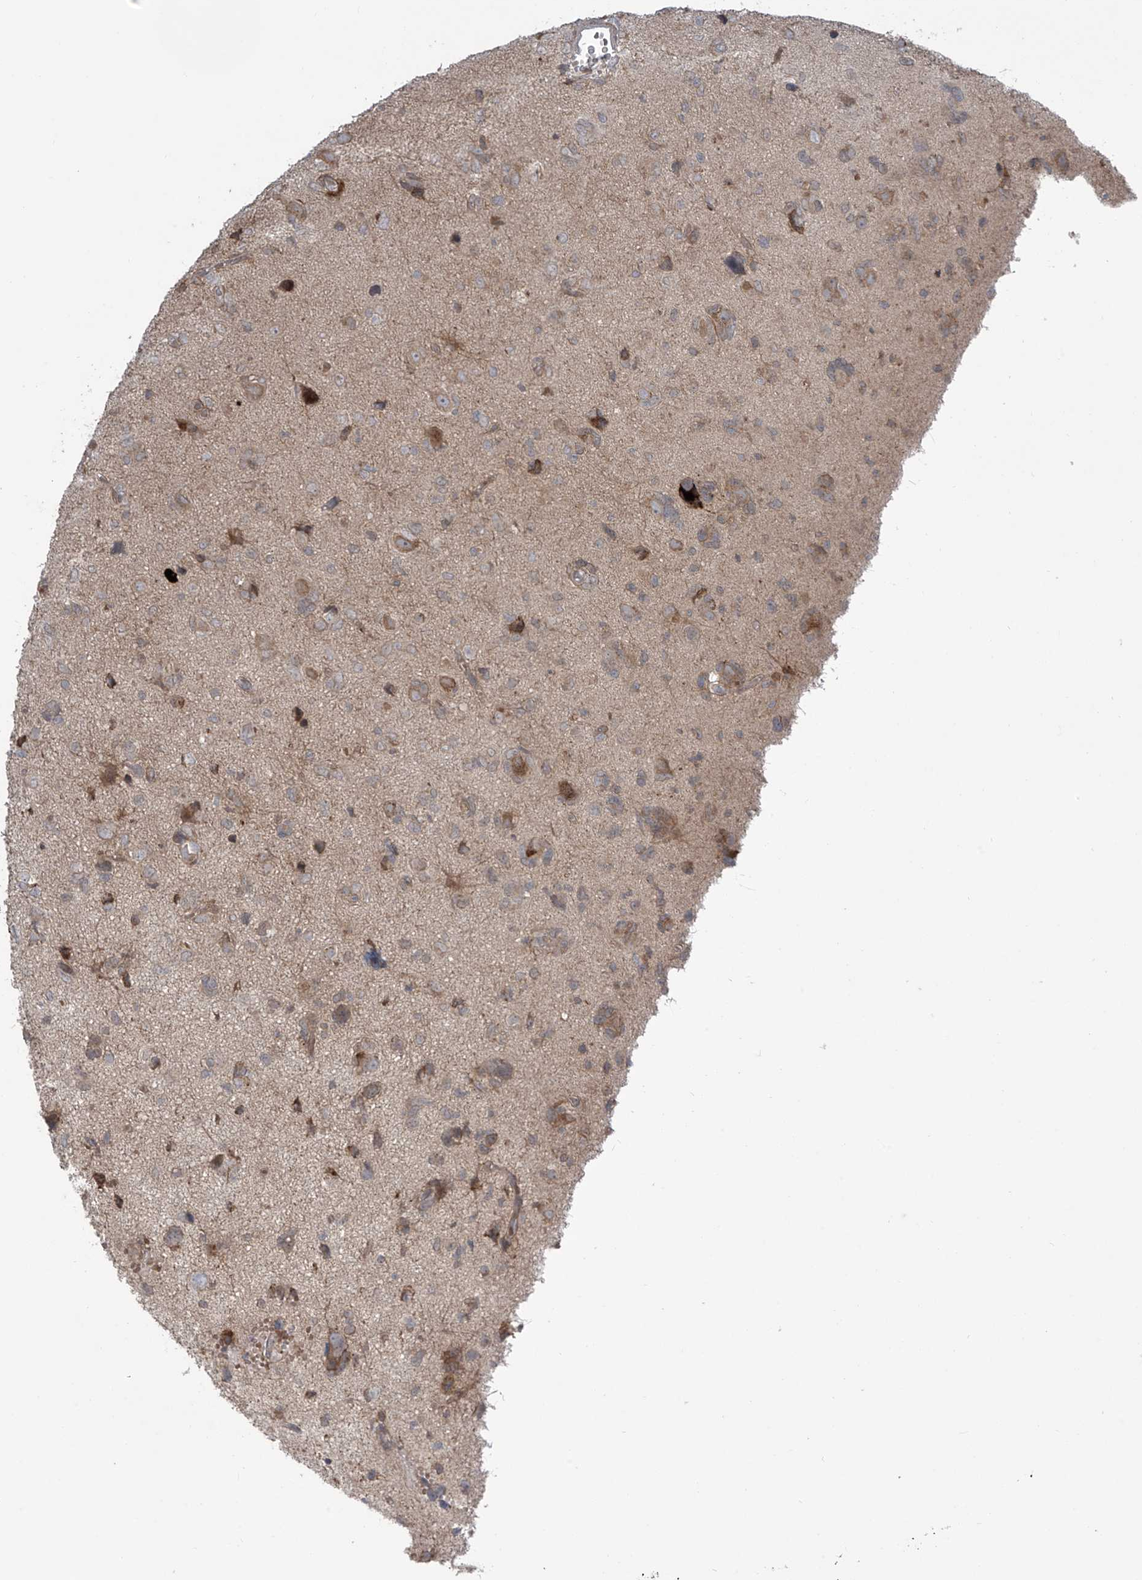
{"staining": {"intensity": "moderate", "quantity": "<25%", "location": "cytoplasmic/membranous"}, "tissue": "glioma", "cell_type": "Tumor cells", "image_type": "cancer", "snomed": [{"axis": "morphology", "description": "Glioma, malignant, High grade"}, {"axis": "topography", "description": "Brain"}], "caption": "Protein staining by immunohistochemistry (IHC) shows moderate cytoplasmic/membranous expression in approximately <25% of tumor cells in glioma. The staining is performed using DAB (3,3'-diaminobenzidine) brown chromogen to label protein expression. The nuclei are counter-stained blue using hematoxylin.", "gene": "PPAT", "patient": {"sex": "female", "age": 59}}